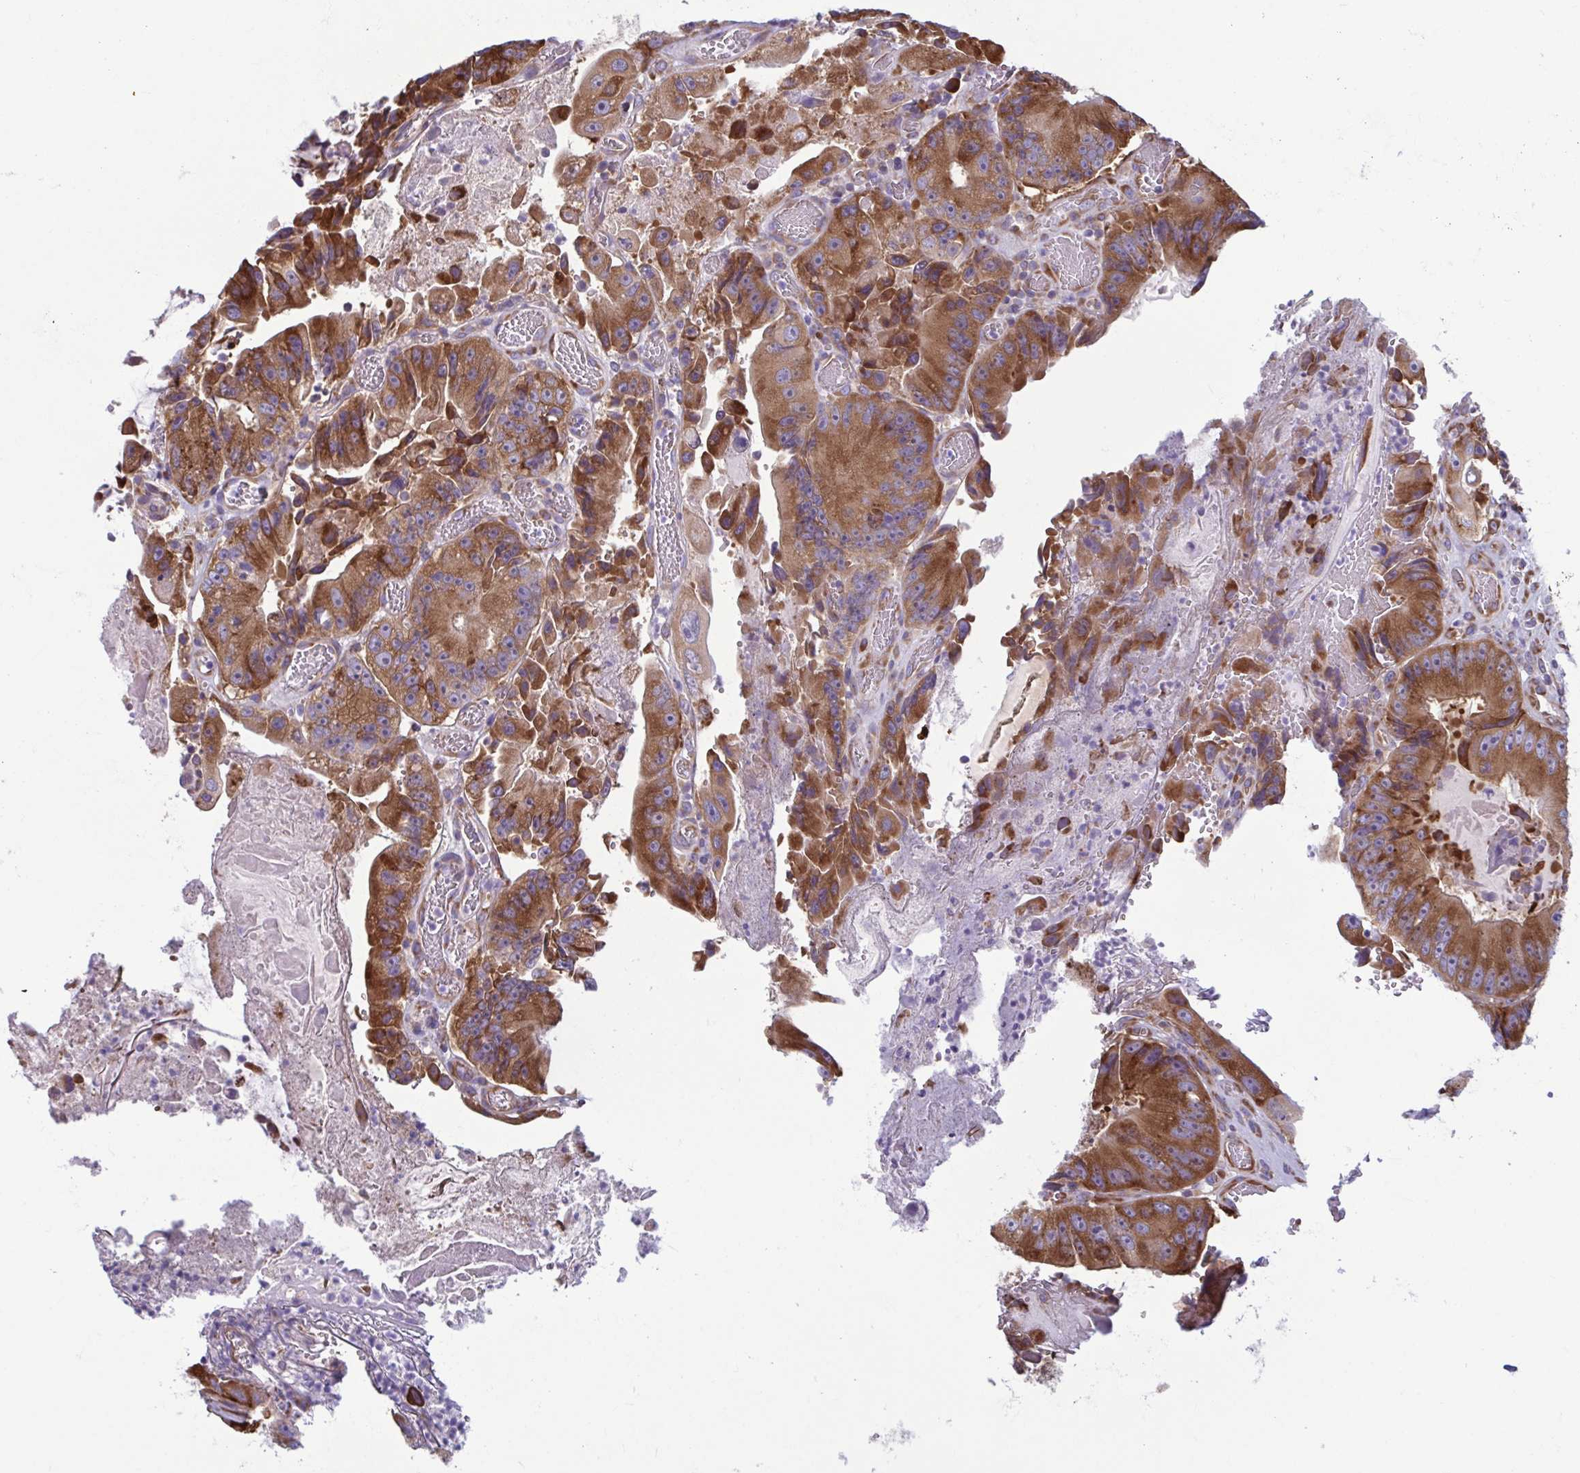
{"staining": {"intensity": "strong", "quantity": ">75%", "location": "cytoplasmic/membranous"}, "tissue": "colorectal cancer", "cell_type": "Tumor cells", "image_type": "cancer", "snomed": [{"axis": "morphology", "description": "Adenocarcinoma, NOS"}, {"axis": "topography", "description": "Colon"}], "caption": "A brown stain highlights strong cytoplasmic/membranous staining of a protein in adenocarcinoma (colorectal) tumor cells. (DAB (3,3'-diaminobenzidine) IHC, brown staining for protein, blue staining for nuclei).", "gene": "RPS16", "patient": {"sex": "female", "age": 86}}